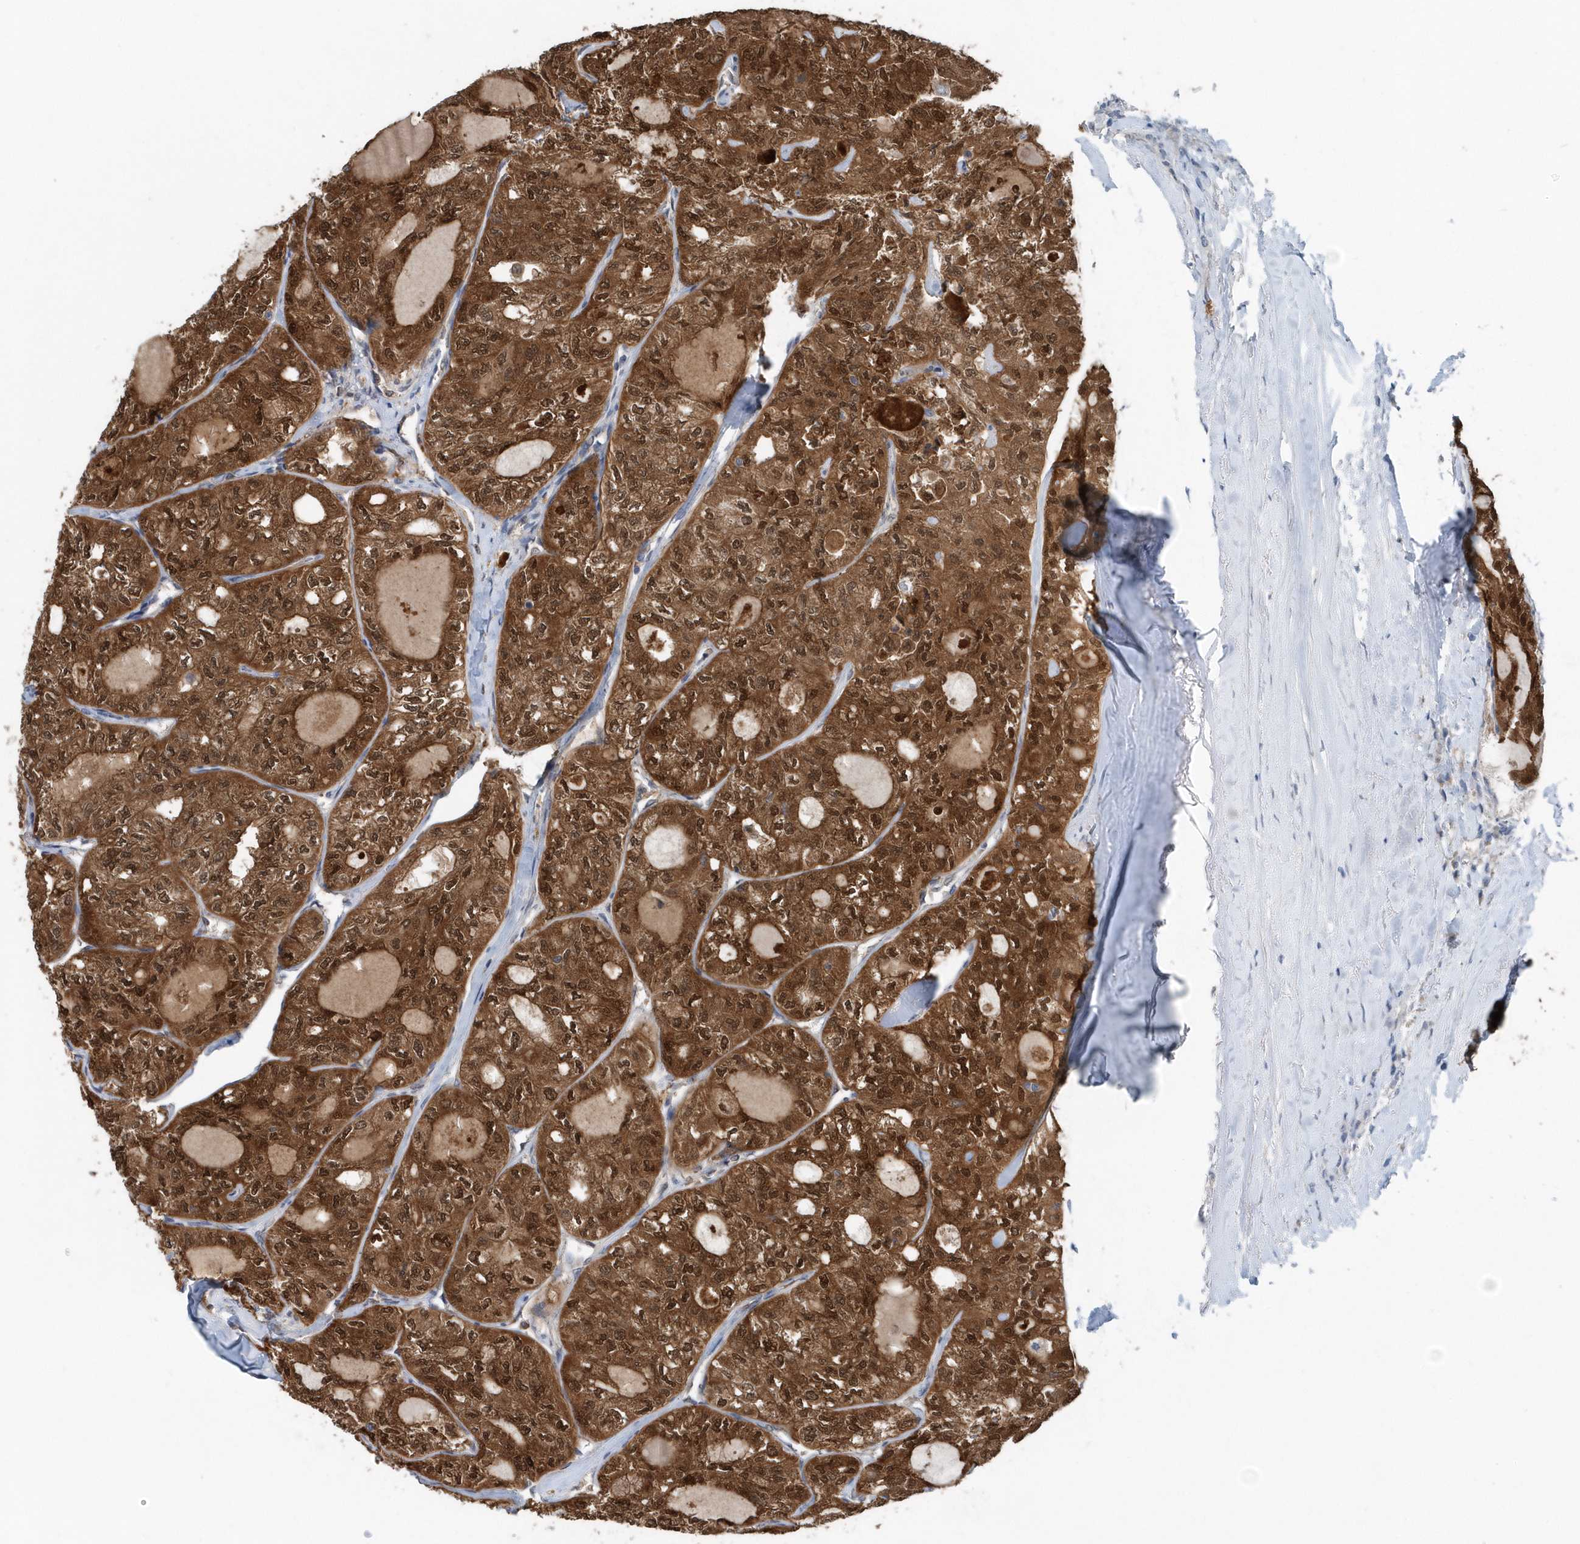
{"staining": {"intensity": "strong", "quantity": ">75%", "location": "cytoplasmic/membranous,nuclear"}, "tissue": "thyroid cancer", "cell_type": "Tumor cells", "image_type": "cancer", "snomed": [{"axis": "morphology", "description": "Follicular adenoma carcinoma, NOS"}, {"axis": "topography", "description": "Thyroid gland"}], "caption": "This is an image of immunohistochemistry staining of follicular adenoma carcinoma (thyroid), which shows strong expression in the cytoplasmic/membranous and nuclear of tumor cells.", "gene": "PFN2", "patient": {"sex": "male", "age": 75}}